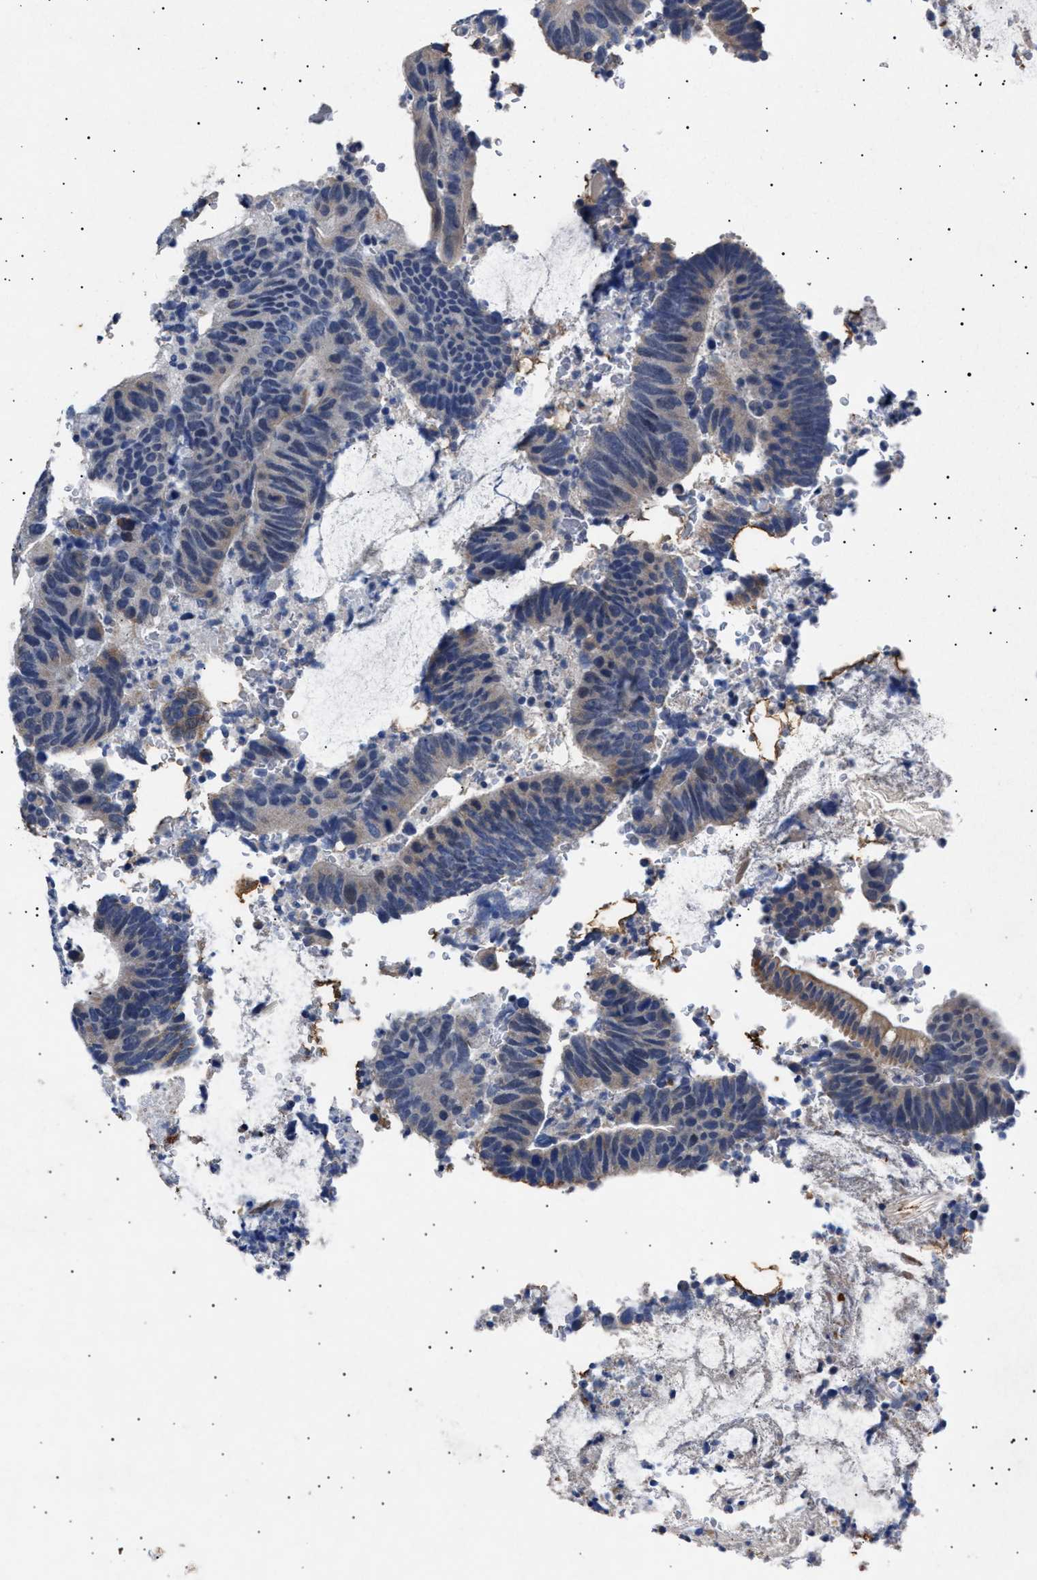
{"staining": {"intensity": "weak", "quantity": "<25%", "location": "cytoplasmic/membranous"}, "tissue": "colorectal cancer", "cell_type": "Tumor cells", "image_type": "cancer", "snomed": [{"axis": "morphology", "description": "Adenocarcinoma, NOS"}, {"axis": "topography", "description": "Colon"}], "caption": "Adenocarcinoma (colorectal) was stained to show a protein in brown. There is no significant positivity in tumor cells. (DAB immunohistochemistry (IHC) with hematoxylin counter stain).", "gene": "OLFML2A", "patient": {"sex": "male", "age": 56}}